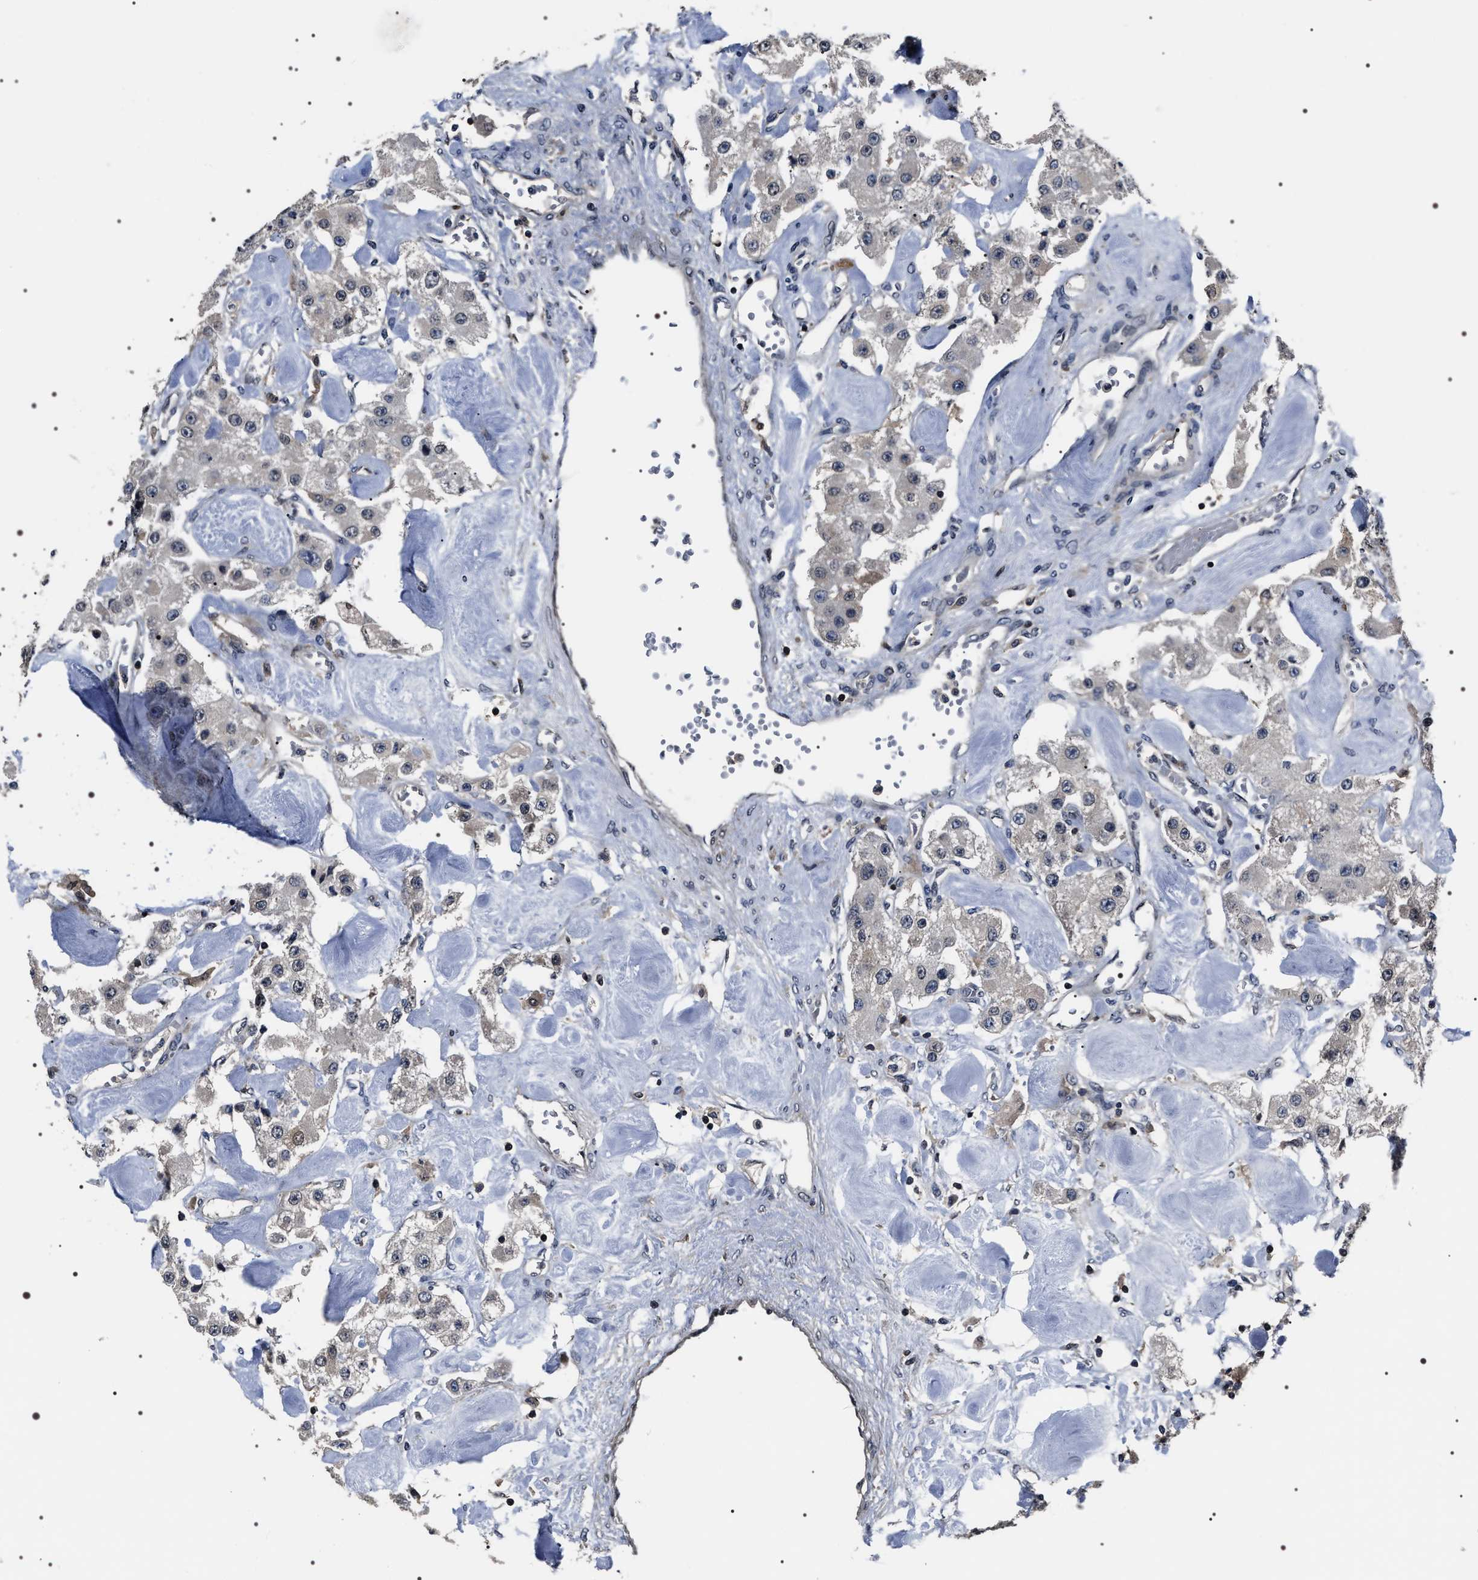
{"staining": {"intensity": "negative", "quantity": "none", "location": "none"}, "tissue": "carcinoid", "cell_type": "Tumor cells", "image_type": "cancer", "snomed": [{"axis": "morphology", "description": "Carcinoid, malignant, NOS"}, {"axis": "topography", "description": "Pancreas"}], "caption": "This is an immunohistochemistry (IHC) photomicrograph of malignant carcinoid. There is no positivity in tumor cells.", "gene": "SIPA1", "patient": {"sex": "male", "age": 41}}